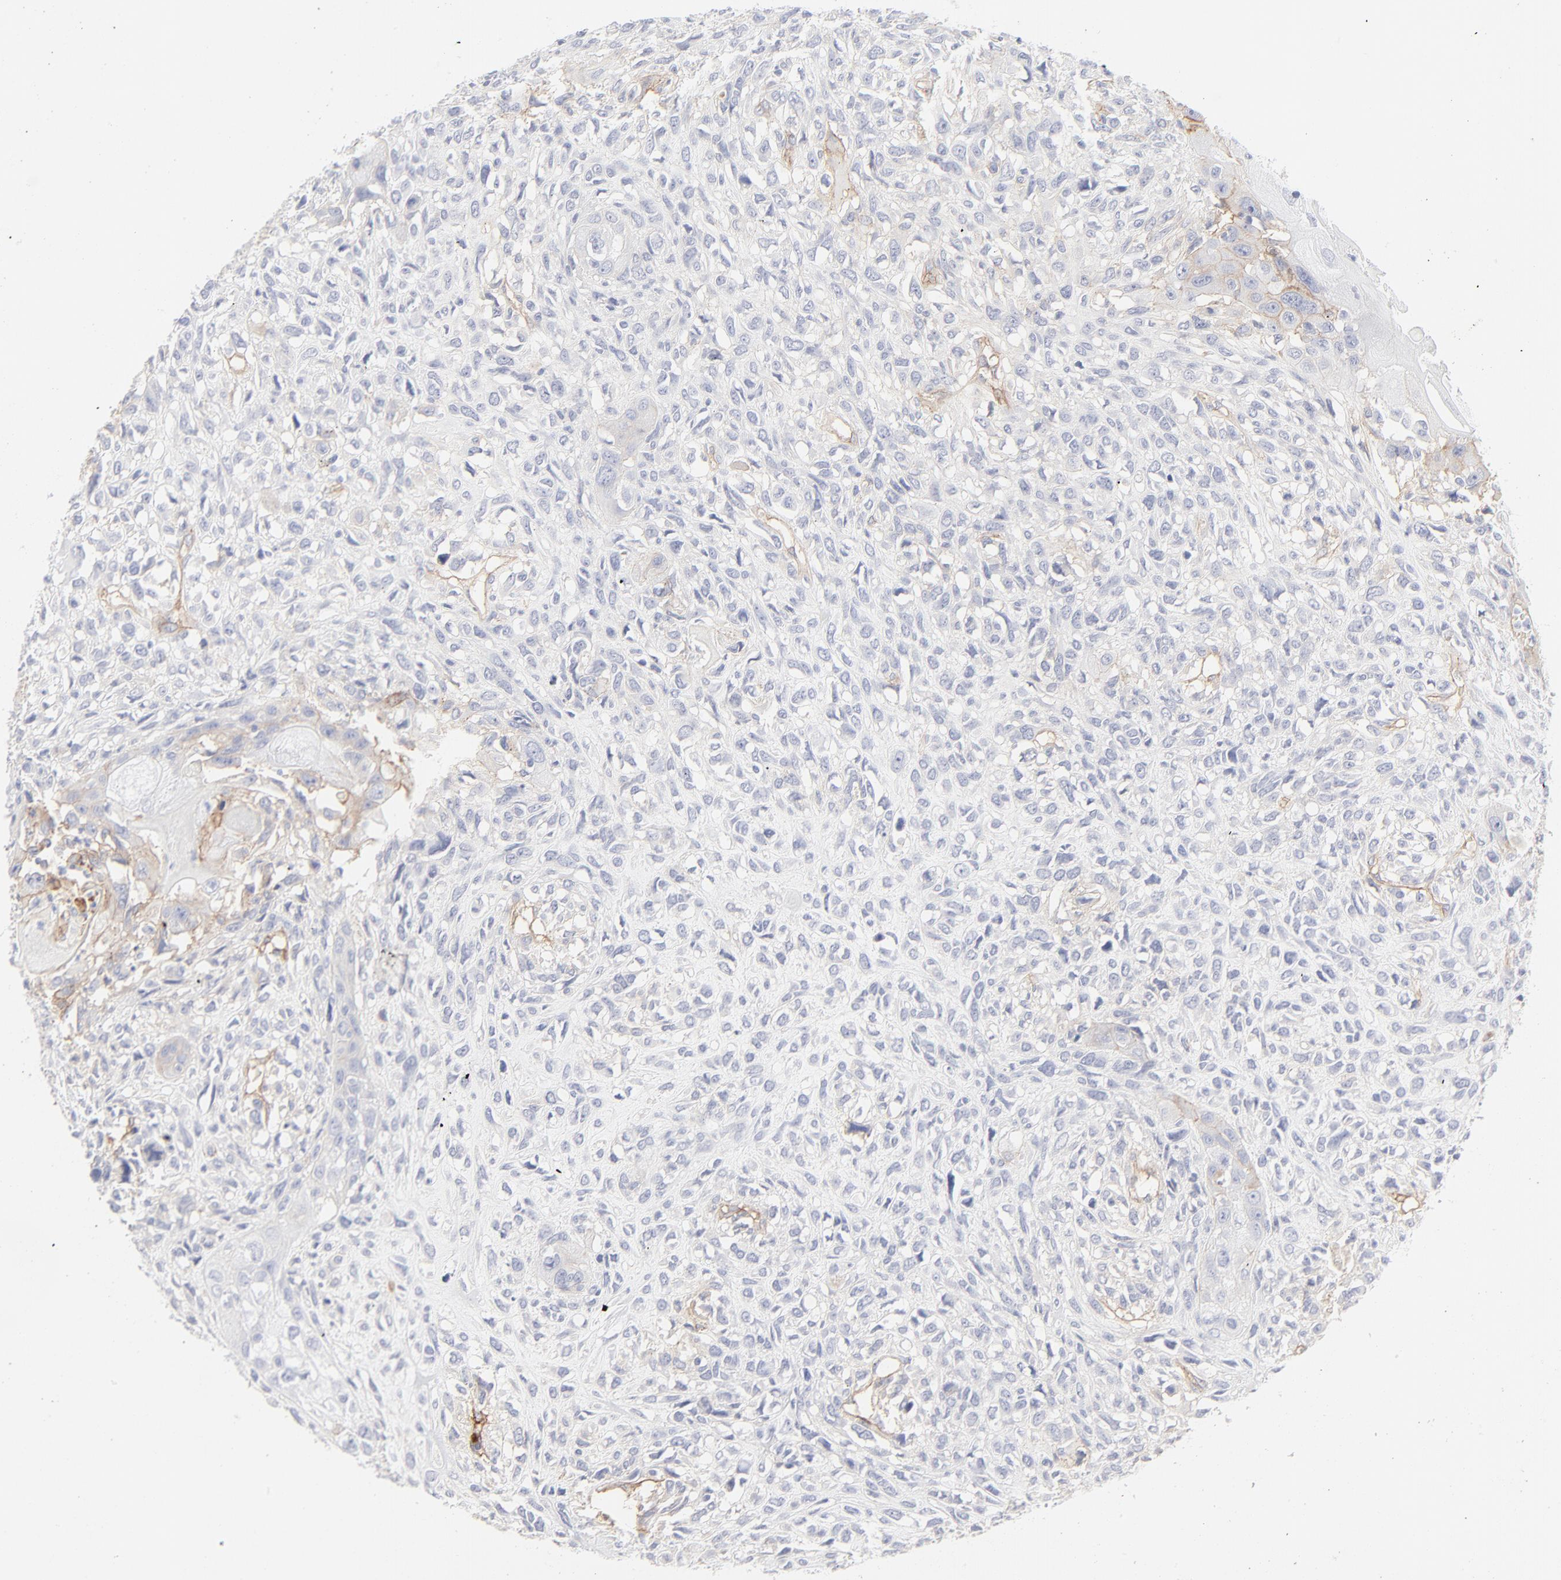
{"staining": {"intensity": "moderate", "quantity": "<25%", "location": "cytoplasmic/membranous"}, "tissue": "head and neck cancer", "cell_type": "Tumor cells", "image_type": "cancer", "snomed": [{"axis": "morphology", "description": "Neoplasm, malignant, NOS"}, {"axis": "topography", "description": "Salivary gland"}, {"axis": "topography", "description": "Head-Neck"}], "caption": "Tumor cells exhibit low levels of moderate cytoplasmic/membranous expression in approximately <25% of cells in human head and neck cancer. (Stains: DAB (3,3'-diaminobenzidine) in brown, nuclei in blue, Microscopy: brightfield microscopy at high magnification).", "gene": "ITGA5", "patient": {"sex": "male", "age": 43}}